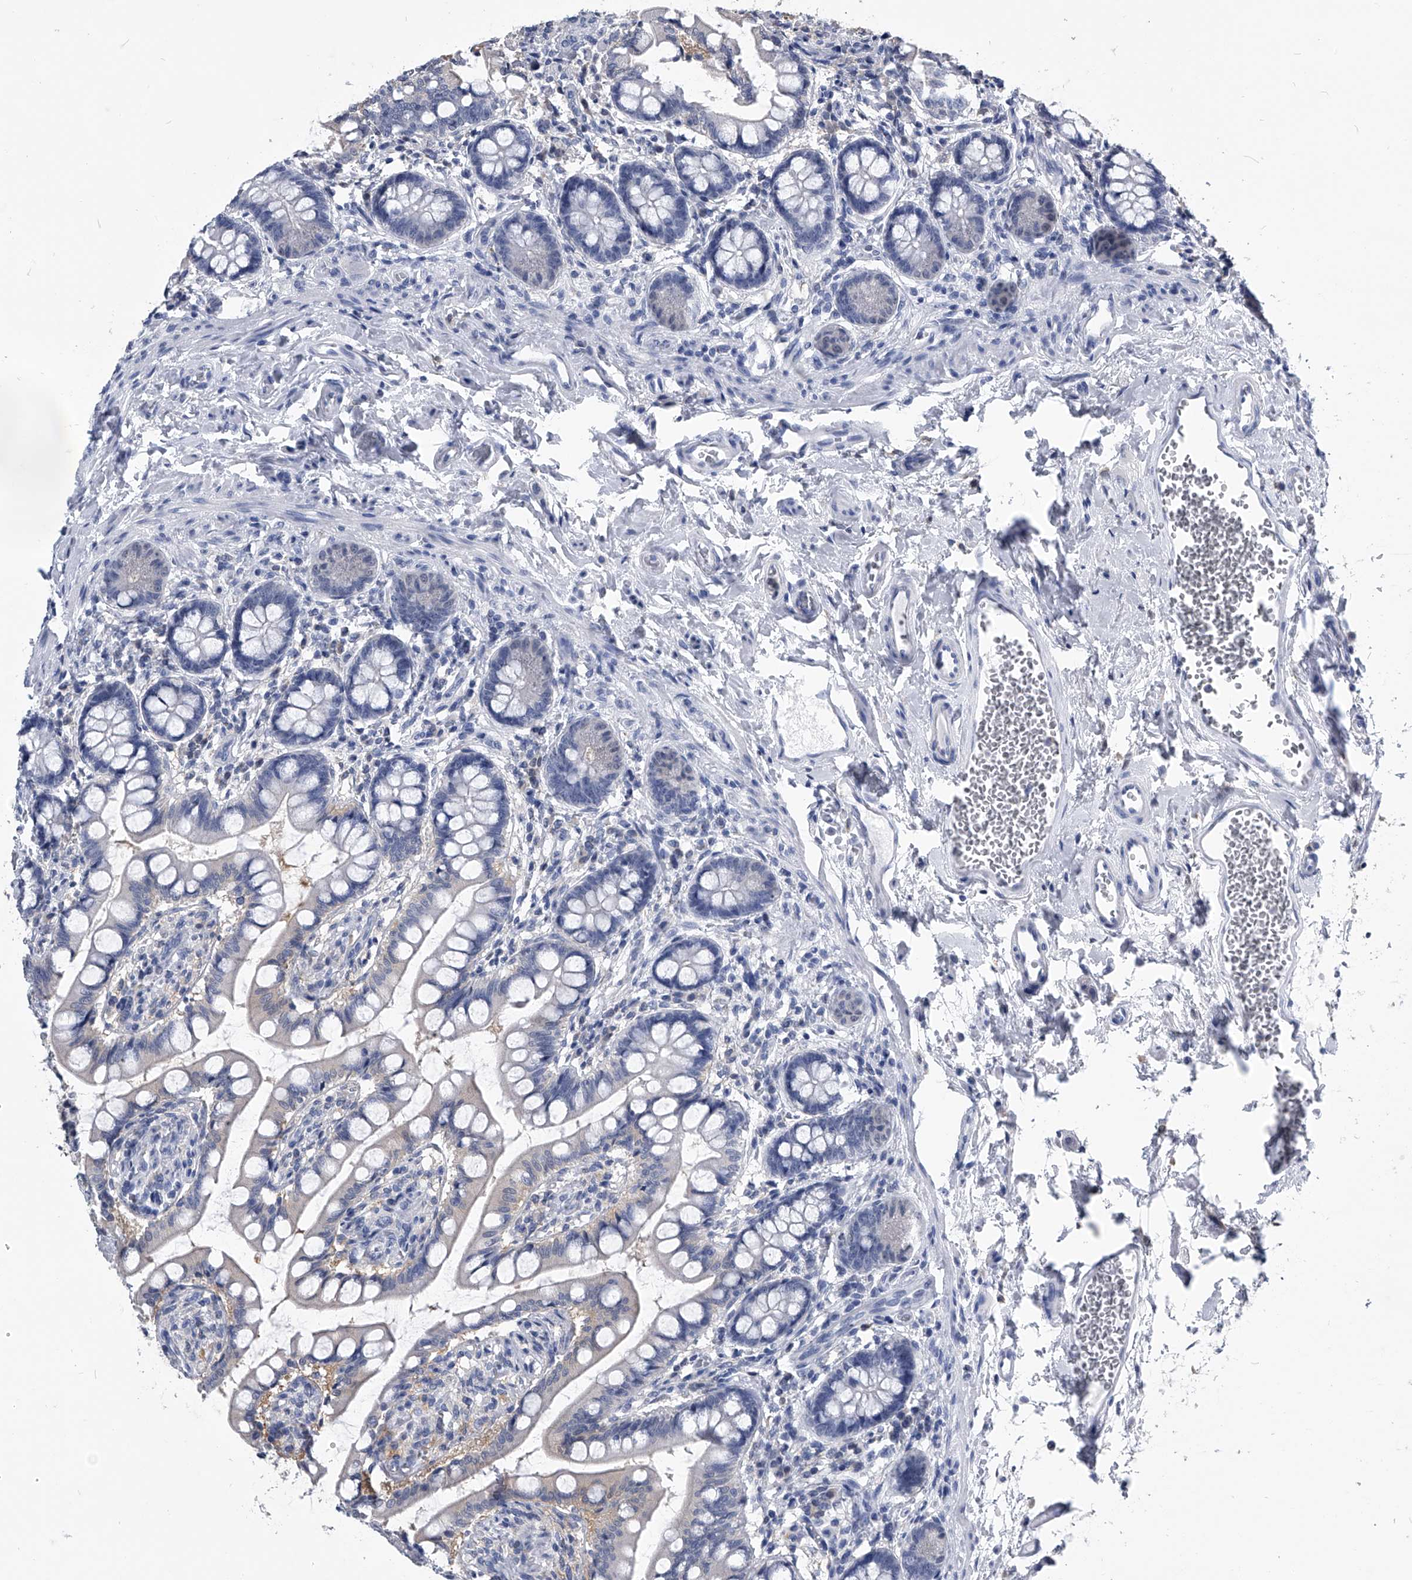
{"staining": {"intensity": "negative", "quantity": "none", "location": "none"}, "tissue": "small intestine", "cell_type": "Glandular cells", "image_type": "normal", "snomed": [{"axis": "morphology", "description": "Normal tissue, NOS"}, {"axis": "topography", "description": "Small intestine"}], "caption": "This is an immunohistochemistry photomicrograph of benign human small intestine. There is no staining in glandular cells.", "gene": "PDXK", "patient": {"sex": "male", "age": 52}}